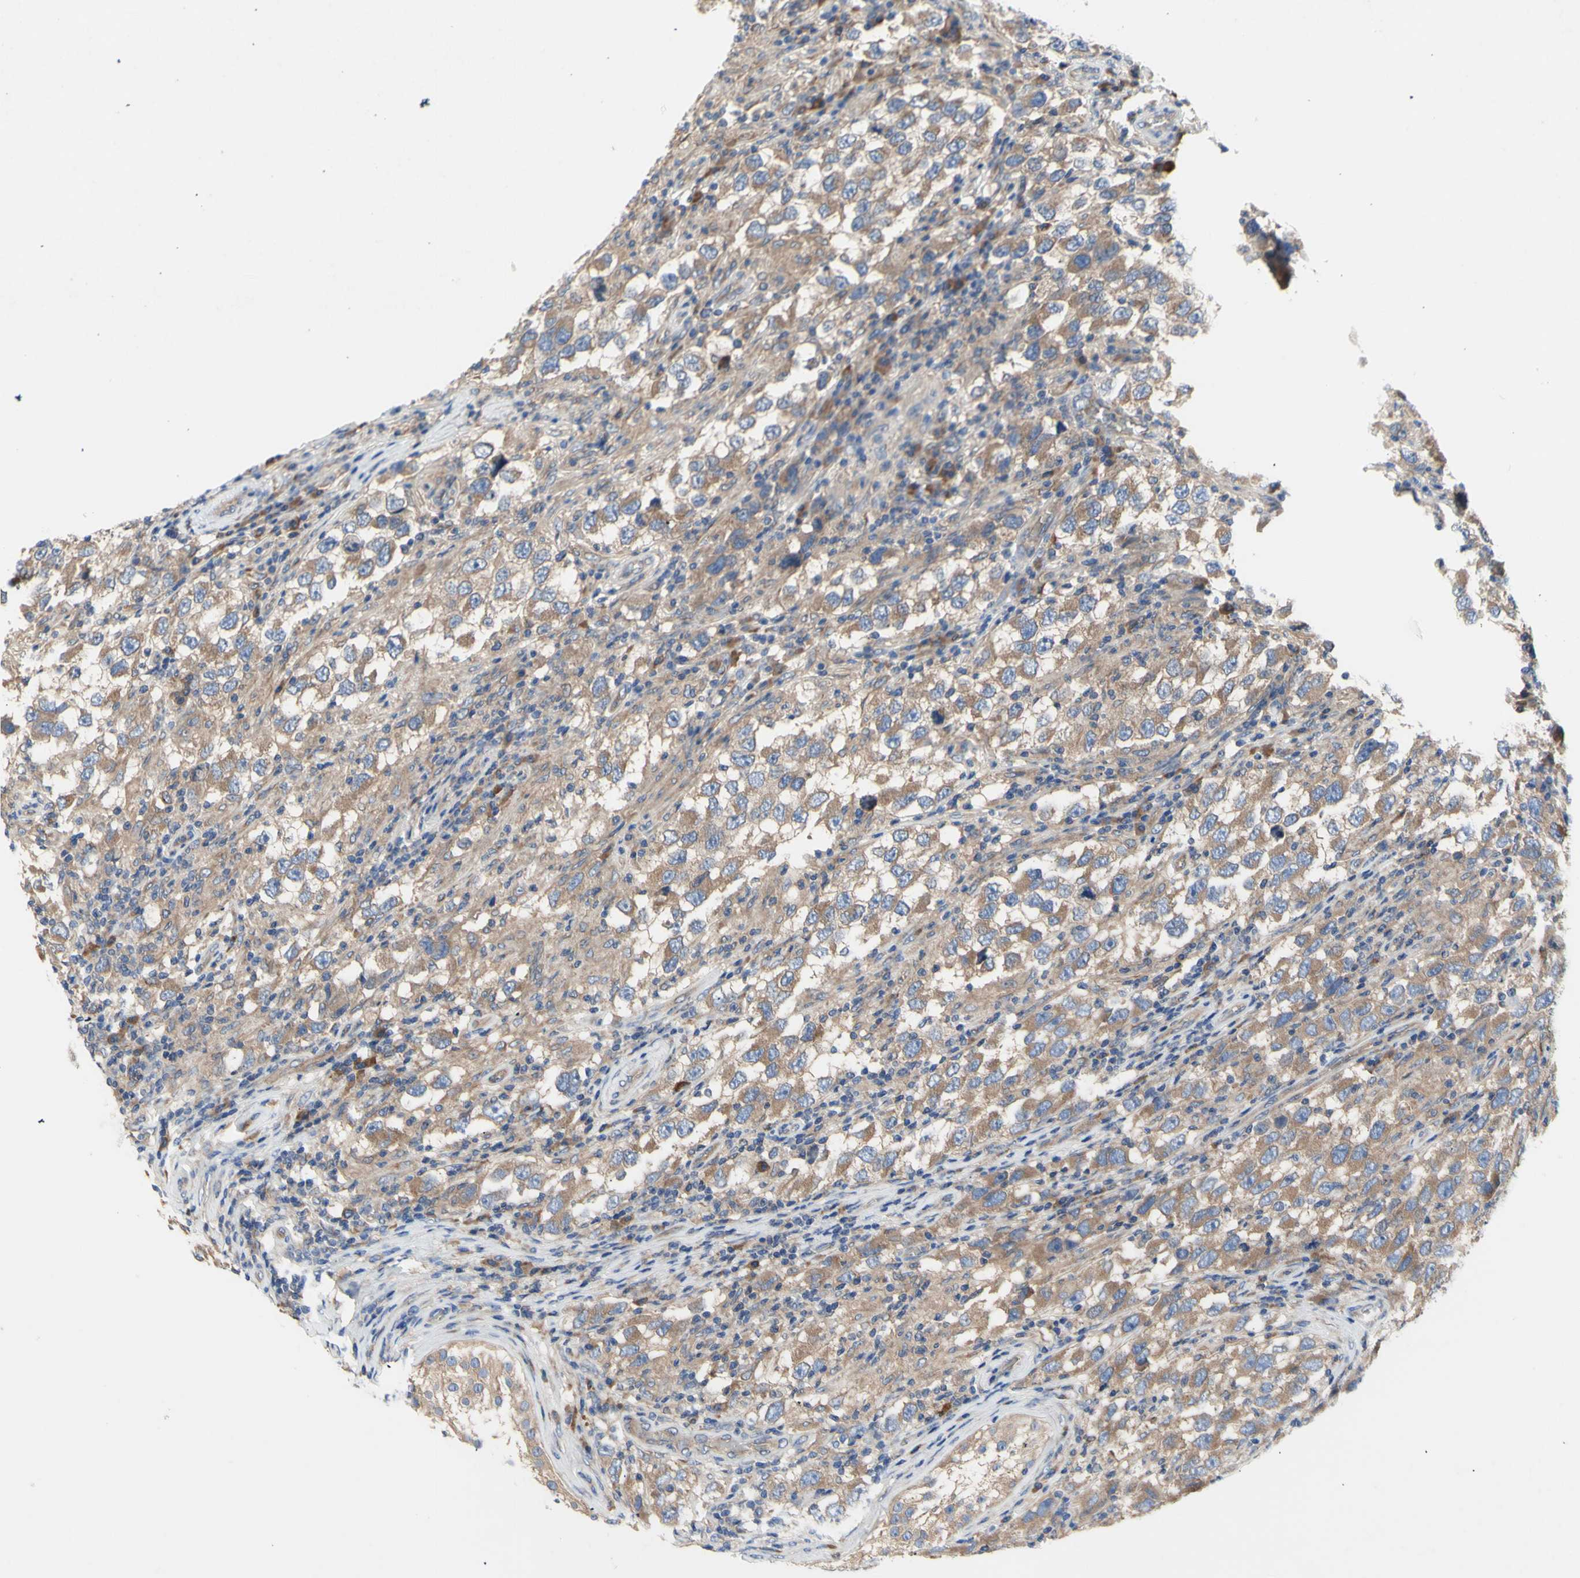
{"staining": {"intensity": "moderate", "quantity": "25%-75%", "location": "cytoplasmic/membranous"}, "tissue": "testis cancer", "cell_type": "Tumor cells", "image_type": "cancer", "snomed": [{"axis": "morphology", "description": "Carcinoma, Embryonal, NOS"}, {"axis": "topography", "description": "Testis"}], "caption": "A brown stain labels moderate cytoplasmic/membranous expression of a protein in human testis cancer tumor cells.", "gene": "KLC1", "patient": {"sex": "male", "age": 21}}